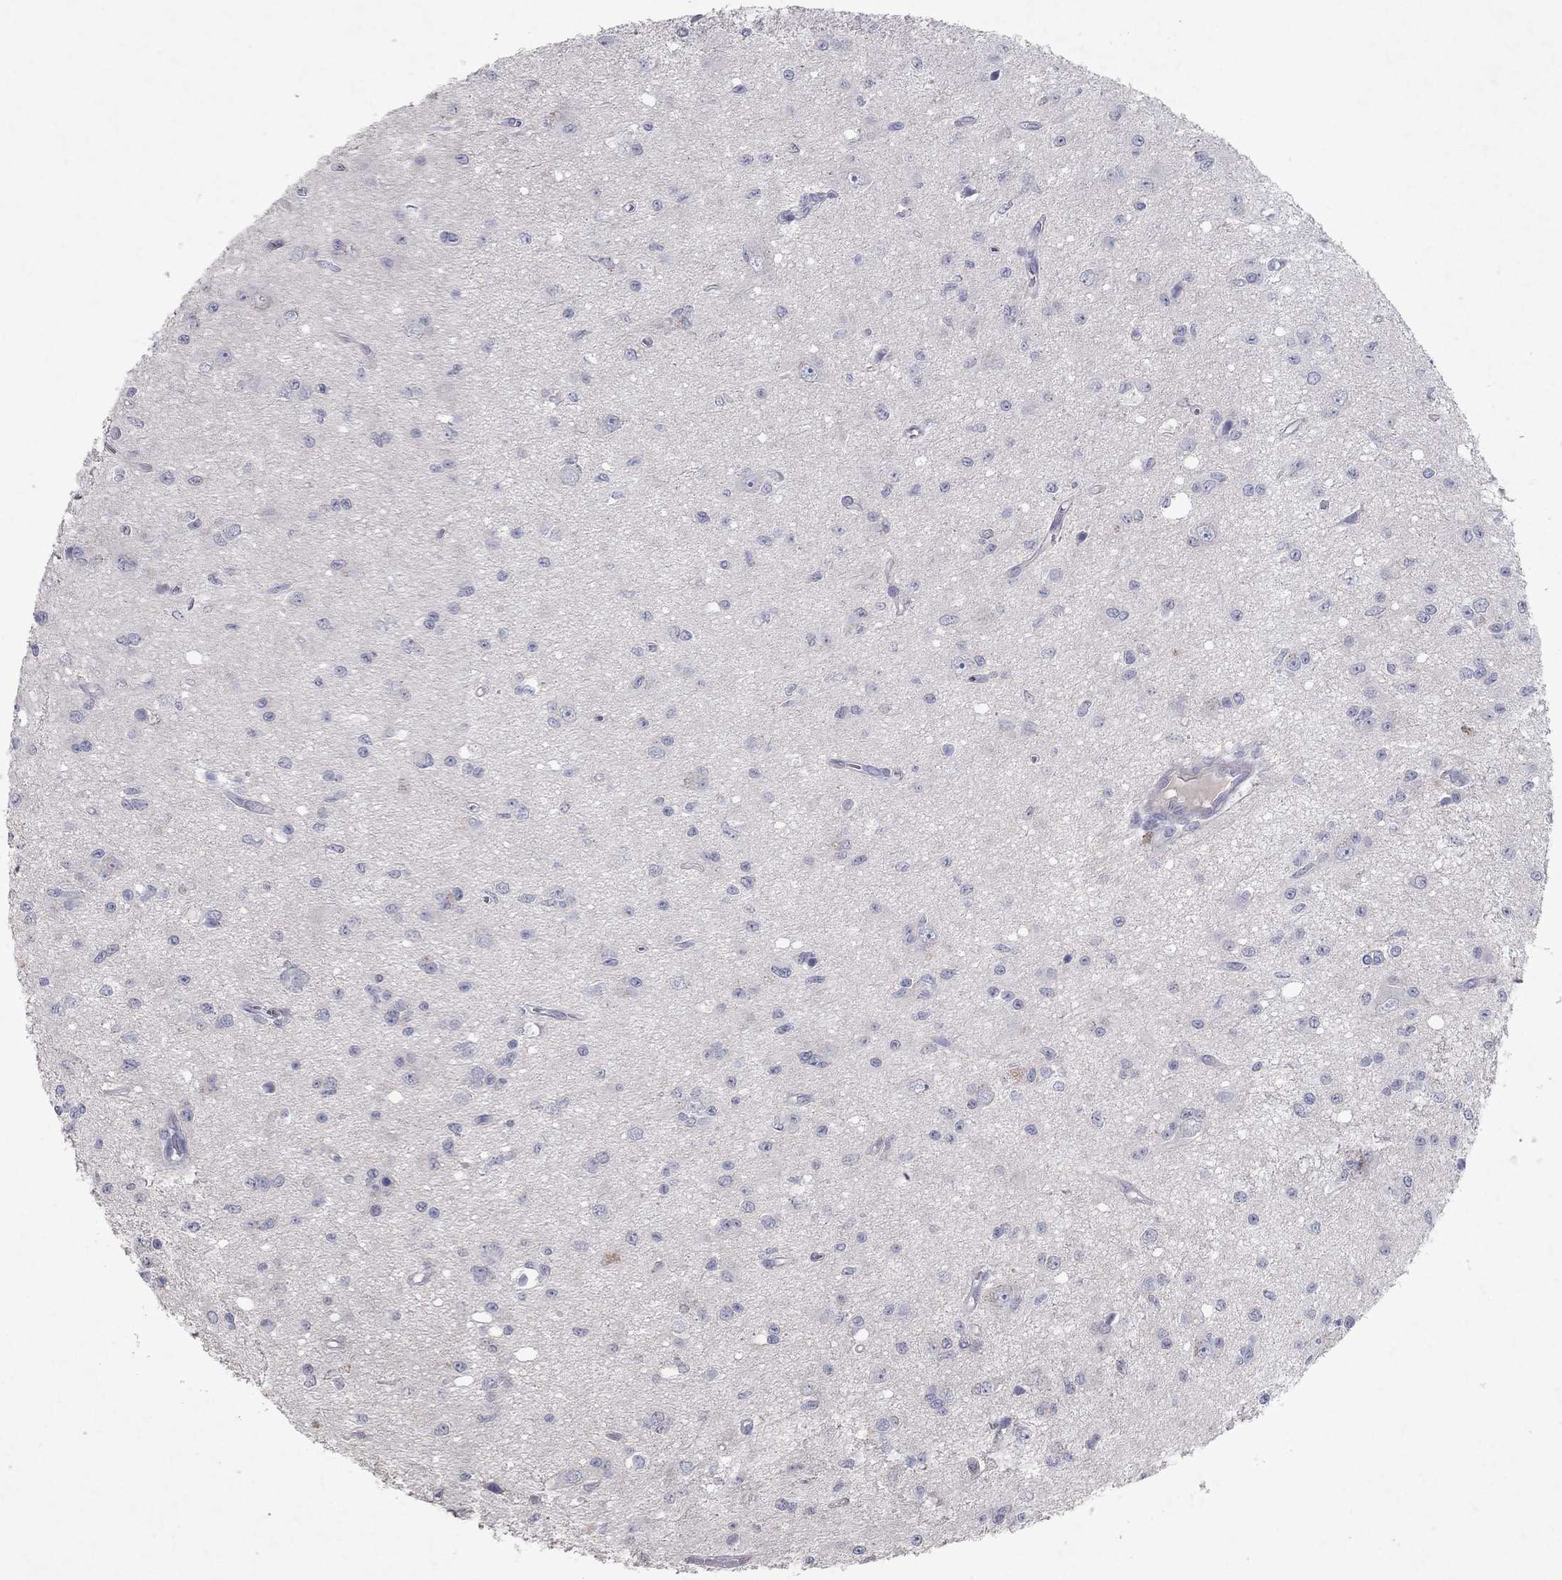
{"staining": {"intensity": "negative", "quantity": "none", "location": "none"}, "tissue": "glioma", "cell_type": "Tumor cells", "image_type": "cancer", "snomed": [{"axis": "morphology", "description": "Glioma, malignant, Low grade"}, {"axis": "topography", "description": "Brain"}], "caption": "Immunohistochemistry histopathology image of neoplastic tissue: malignant glioma (low-grade) stained with DAB demonstrates no significant protein positivity in tumor cells. (Brightfield microscopy of DAB (3,3'-diaminobenzidine) immunohistochemistry at high magnification).", "gene": "KRT40", "patient": {"sex": "female", "age": 45}}